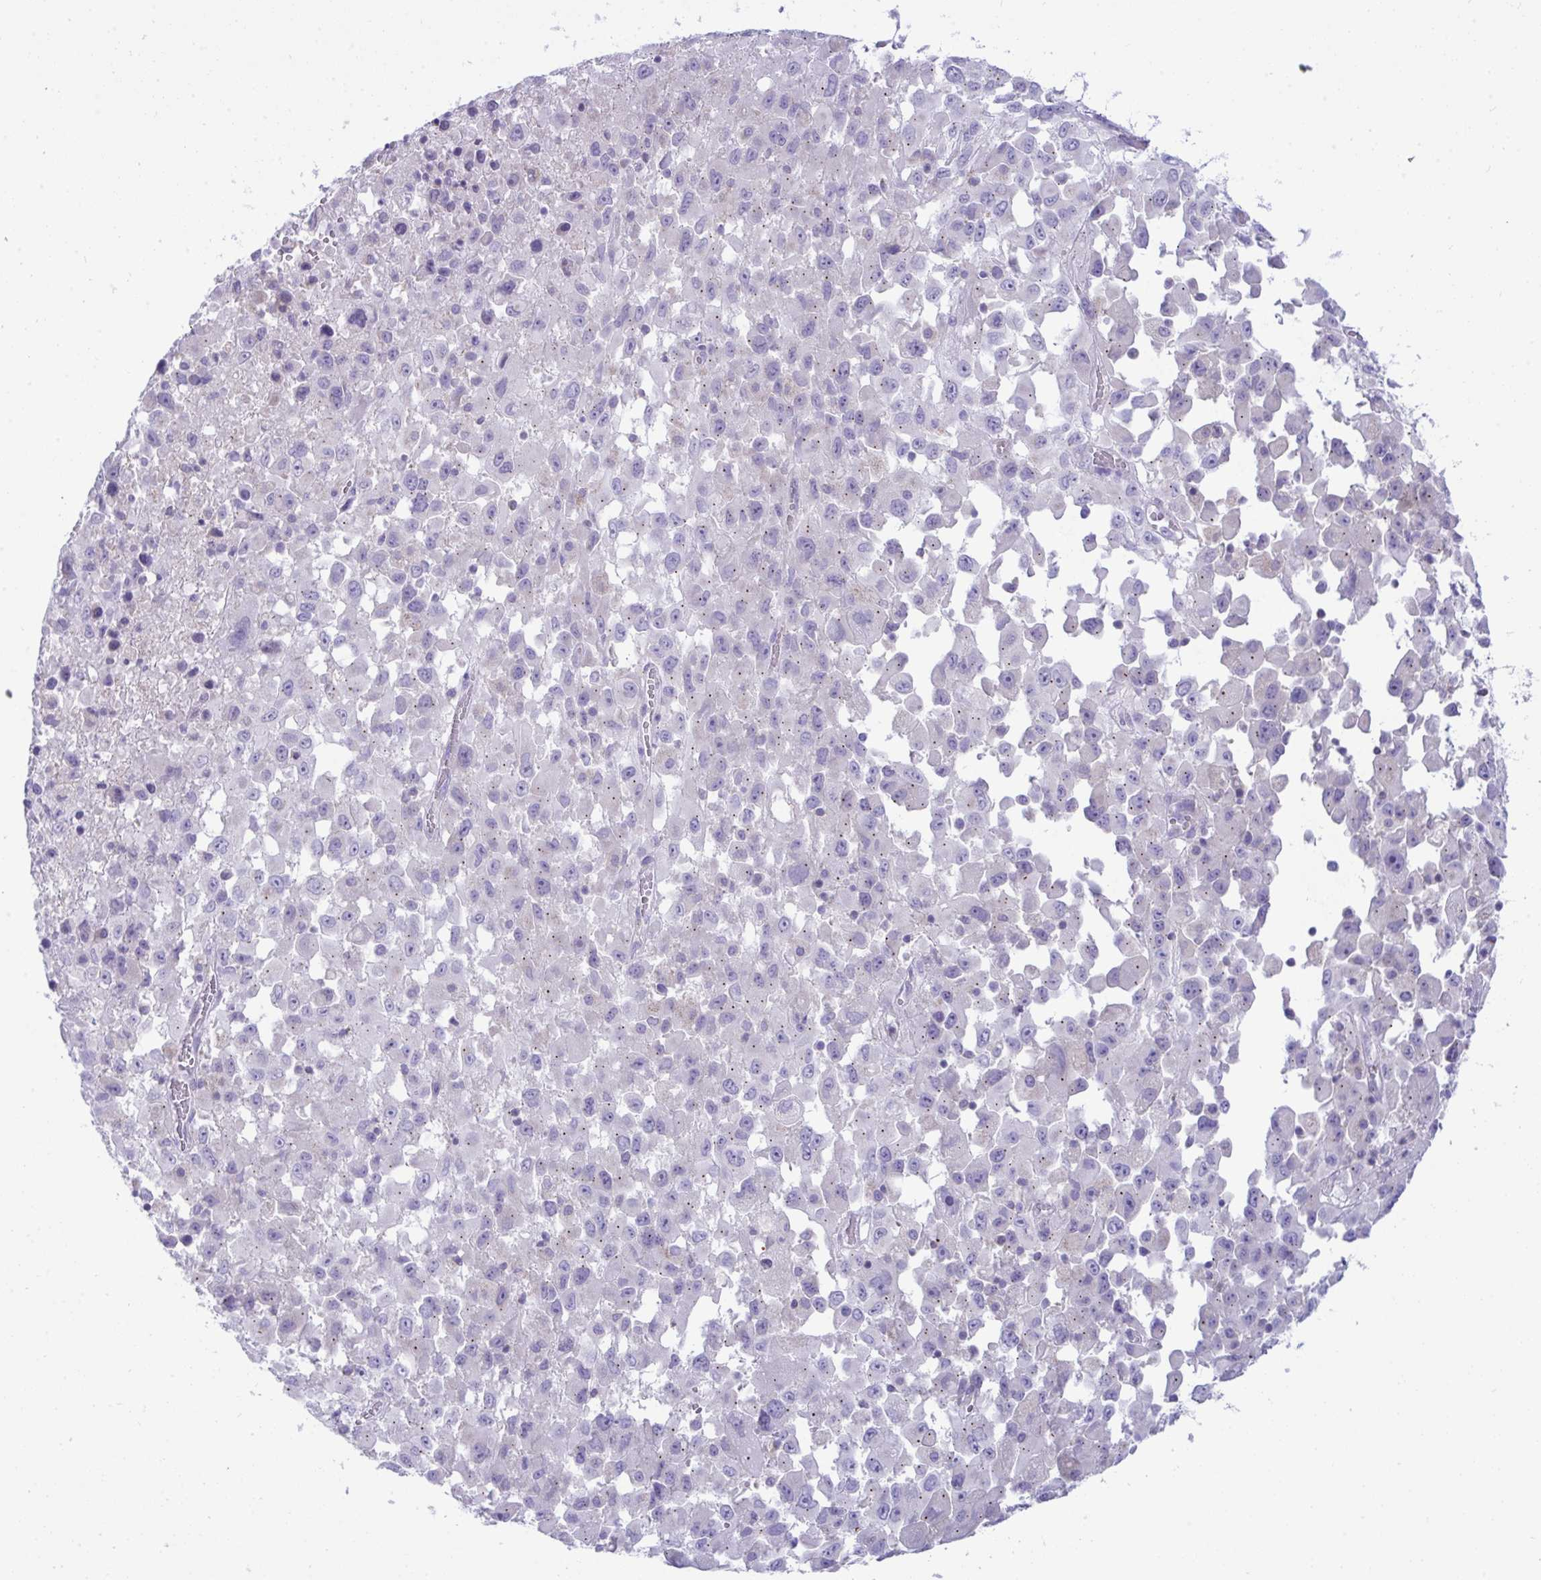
{"staining": {"intensity": "negative", "quantity": "none", "location": "none"}, "tissue": "melanoma", "cell_type": "Tumor cells", "image_type": "cancer", "snomed": [{"axis": "morphology", "description": "Malignant melanoma, Metastatic site"}, {"axis": "topography", "description": "Soft tissue"}], "caption": "IHC histopathology image of malignant melanoma (metastatic site) stained for a protein (brown), which displays no staining in tumor cells.", "gene": "PLA2G12B", "patient": {"sex": "male", "age": 50}}